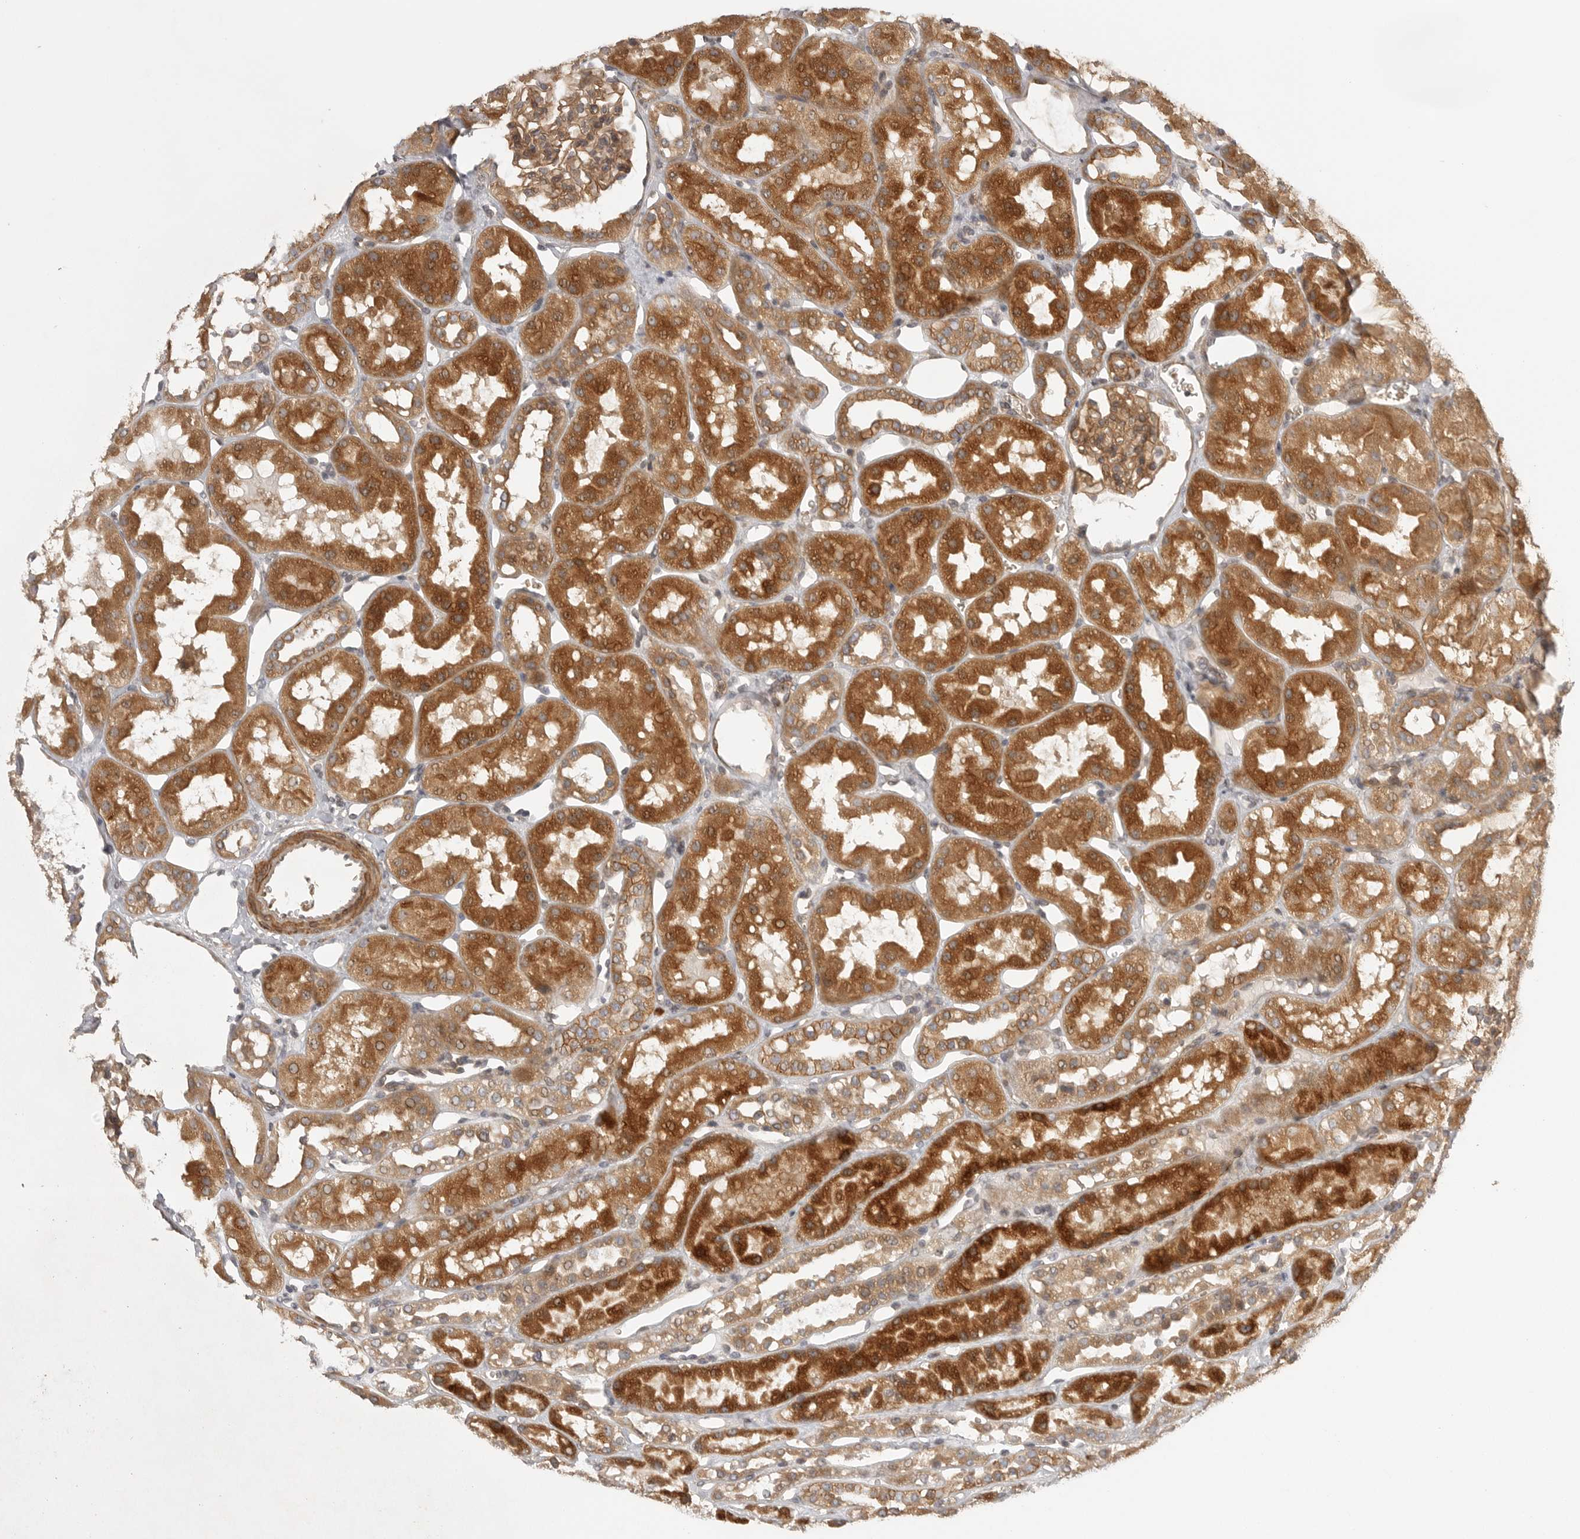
{"staining": {"intensity": "moderate", "quantity": ">75%", "location": "cytoplasmic/membranous"}, "tissue": "kidney", "cell_type": "Cells in glomeruli", "image_type": "normal", "snomed": [{"axis": "morphology", "description": "Normal tissue, NOS"}, {"axis": "topography", "description": "Kidney"}], "caption": "Protein expression by IHC reveals moderate cytoplasmic/membranous positivity in approximately >75% of cells in glomeruli in unremarkable kidney. Immunohistochemistry (ihc) stains the protein in brown and the nuclei are stained blue.", "gene": "CCPG1", "patient": {"sex": "male", "age": 16}}